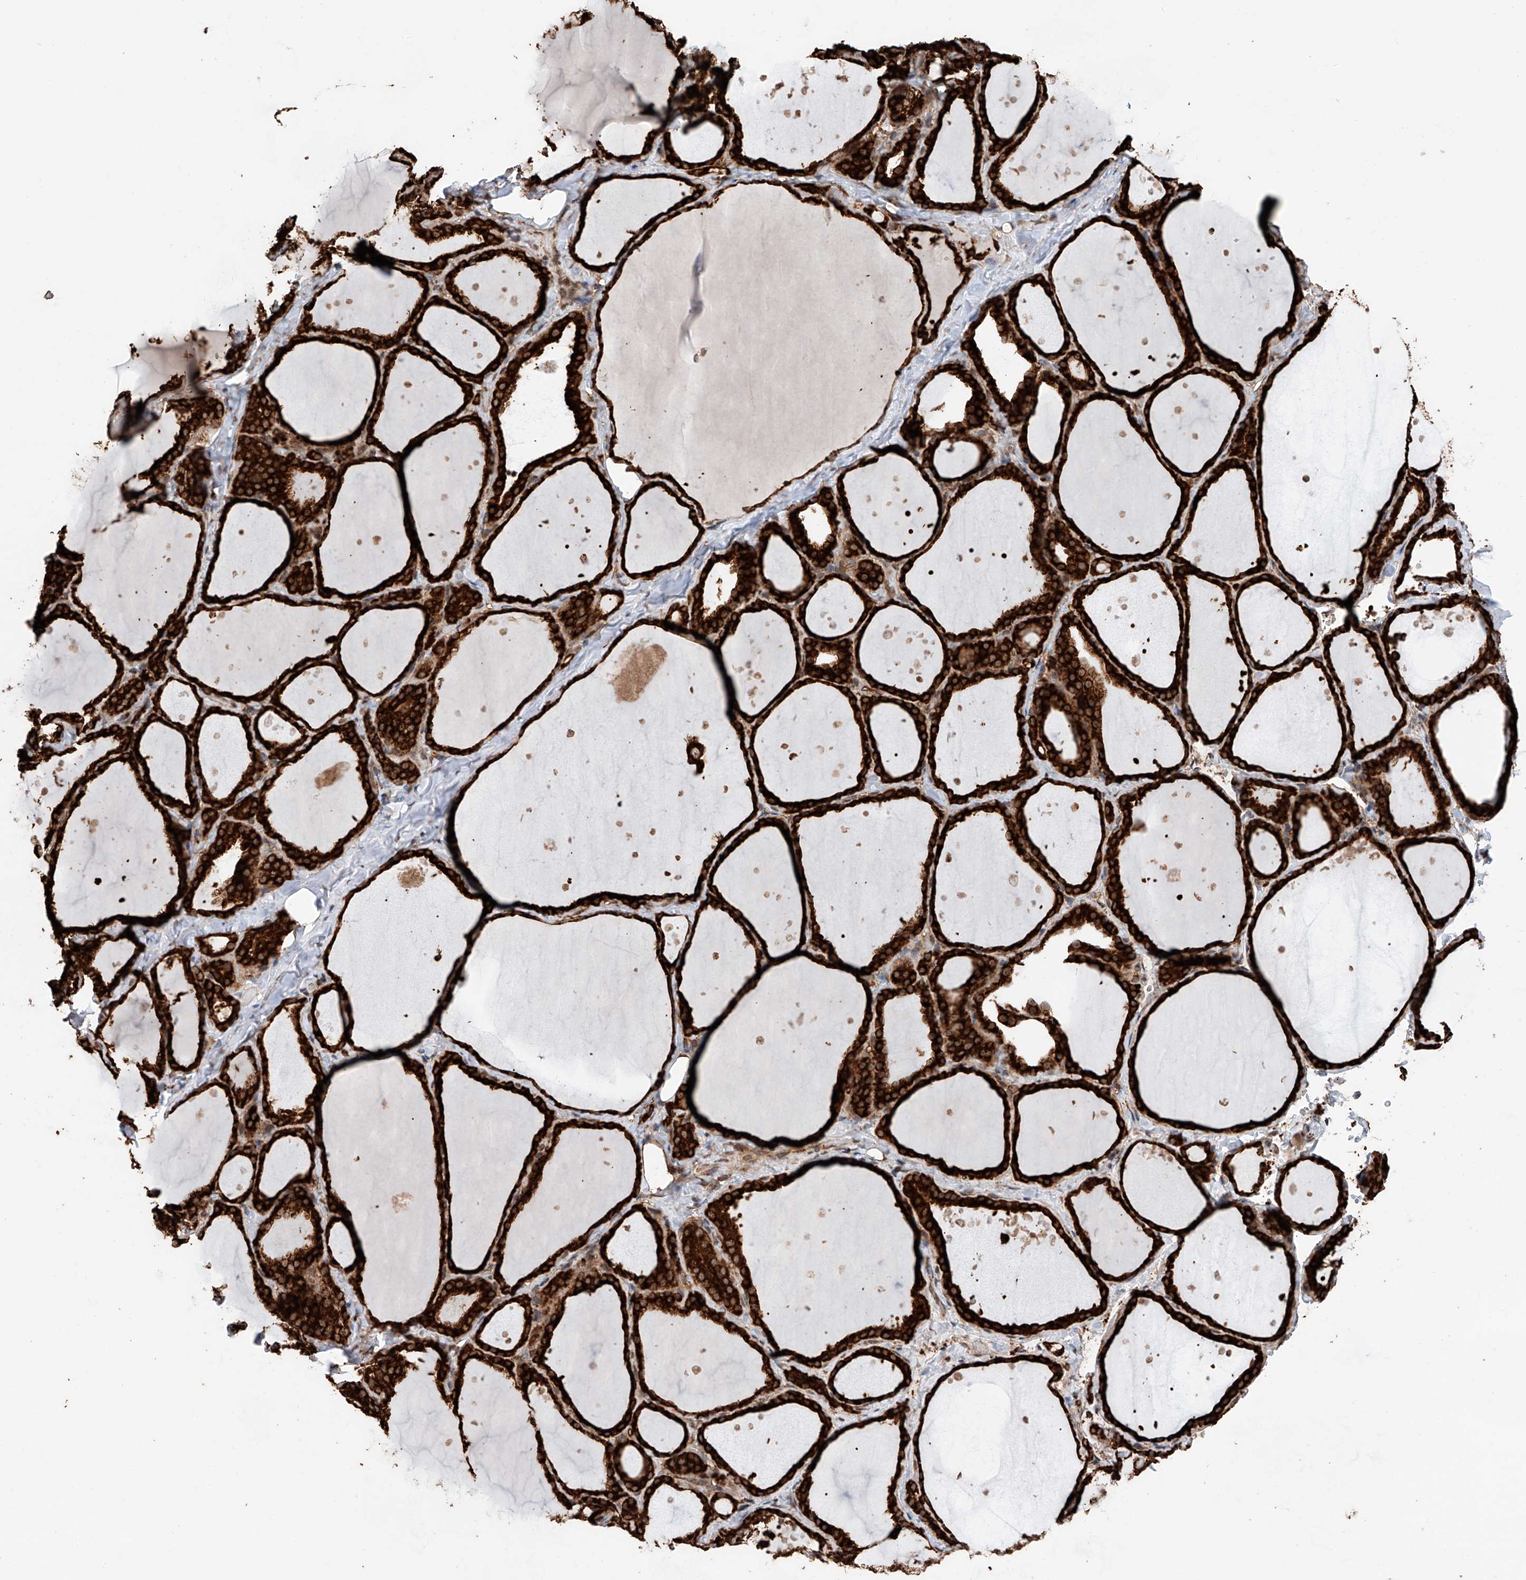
{"staining": {"intensity": "strong", "quantity": ">75%", "location": "cytoplasmic/membranous"}, "tissue": "thyroid gland", "cell_type": "Glandular cells", "image_type": "normal", "snomed": [{"axis": "morphology", "description": "Normal tissue, NOS"}, {"axis": "topography", "description": "Thyroid gland"}], "caption": "Protein staining reveals strong cytoplasmic/membranous positivity in approximately >75% of glandular cells in unremarkable thyroid gland.", "gene": "DNAH8", "patient": {"sex": "female", "age": 44}}